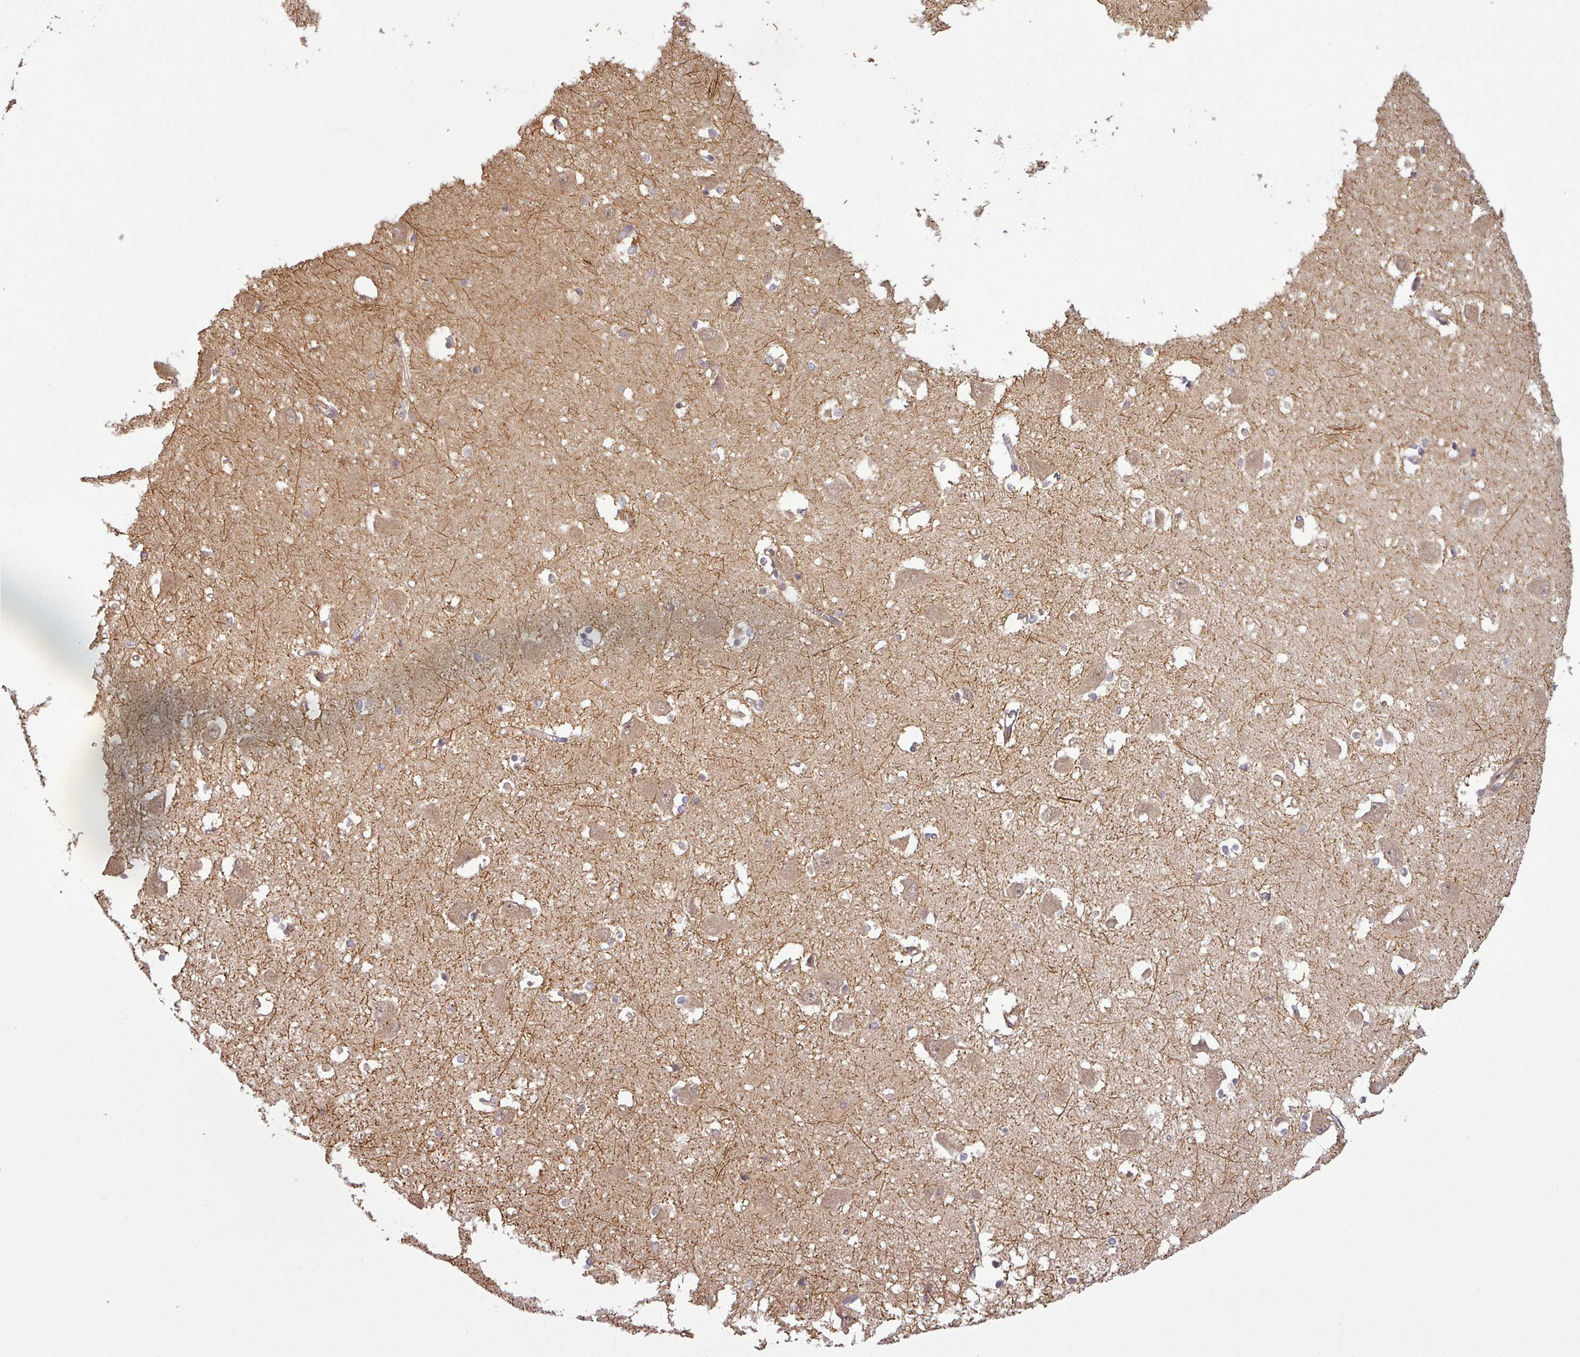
{"staining": {"intensity": "negative", "quantity": "none", "location": "none"}, "tissue": "caudate", "cell_type": "Glial cells", "image_type": "normal", "snomed": [{"axis": "morphology", "description": "Normal tissue, NOS"}, {"axis": "topography", "description": "Lateral ventricle wall"}], "caption": "IHC micrograph of benign human caudate stained for a protein (brown), which shows no expression in glial cells. Nuclei are stained in blue.", "gene": "MAP3K6", "patient": {"sex": "male", "age": 37}}